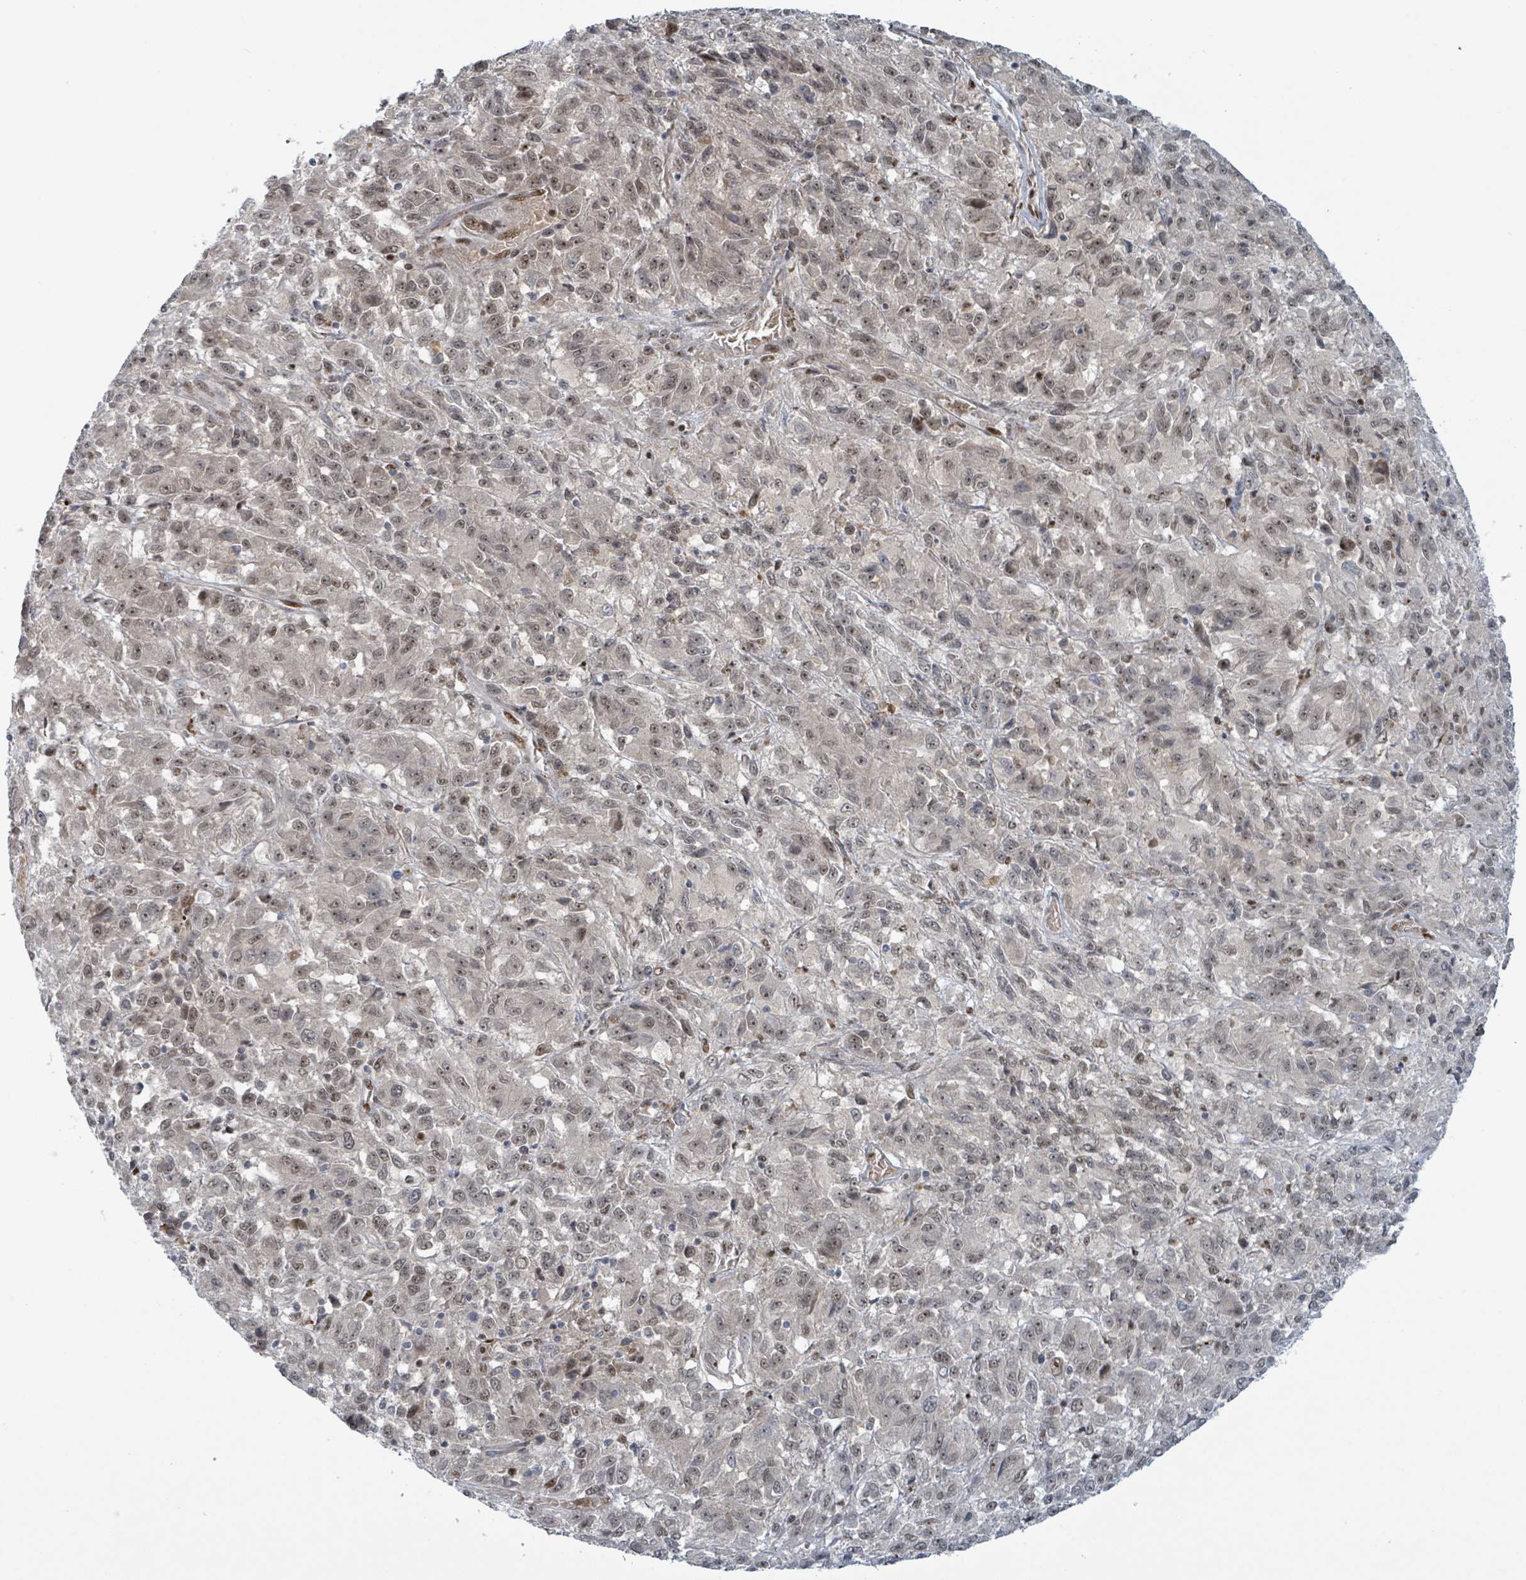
{"staining": {"intensity": "weak", "quantity": ">75%", "location": "nuclear"}, "tissue": "melanoma", "cell_type": "Tumor cells", "image_type": "cancer", "snomed": [{"axis": "morphology", "description": "Malignant melanoma, Metastatic site"}, {"axis": "topography", "description": "Lung"}], "caption": "Weak nuclear staining for a protein is appreciated in approximately >75% of tumor cells of malignant melanoma (metastatic site) using immunohistochemistry.", "gene": "KLF3", "patient": {"sex": "male", "age": 64}}